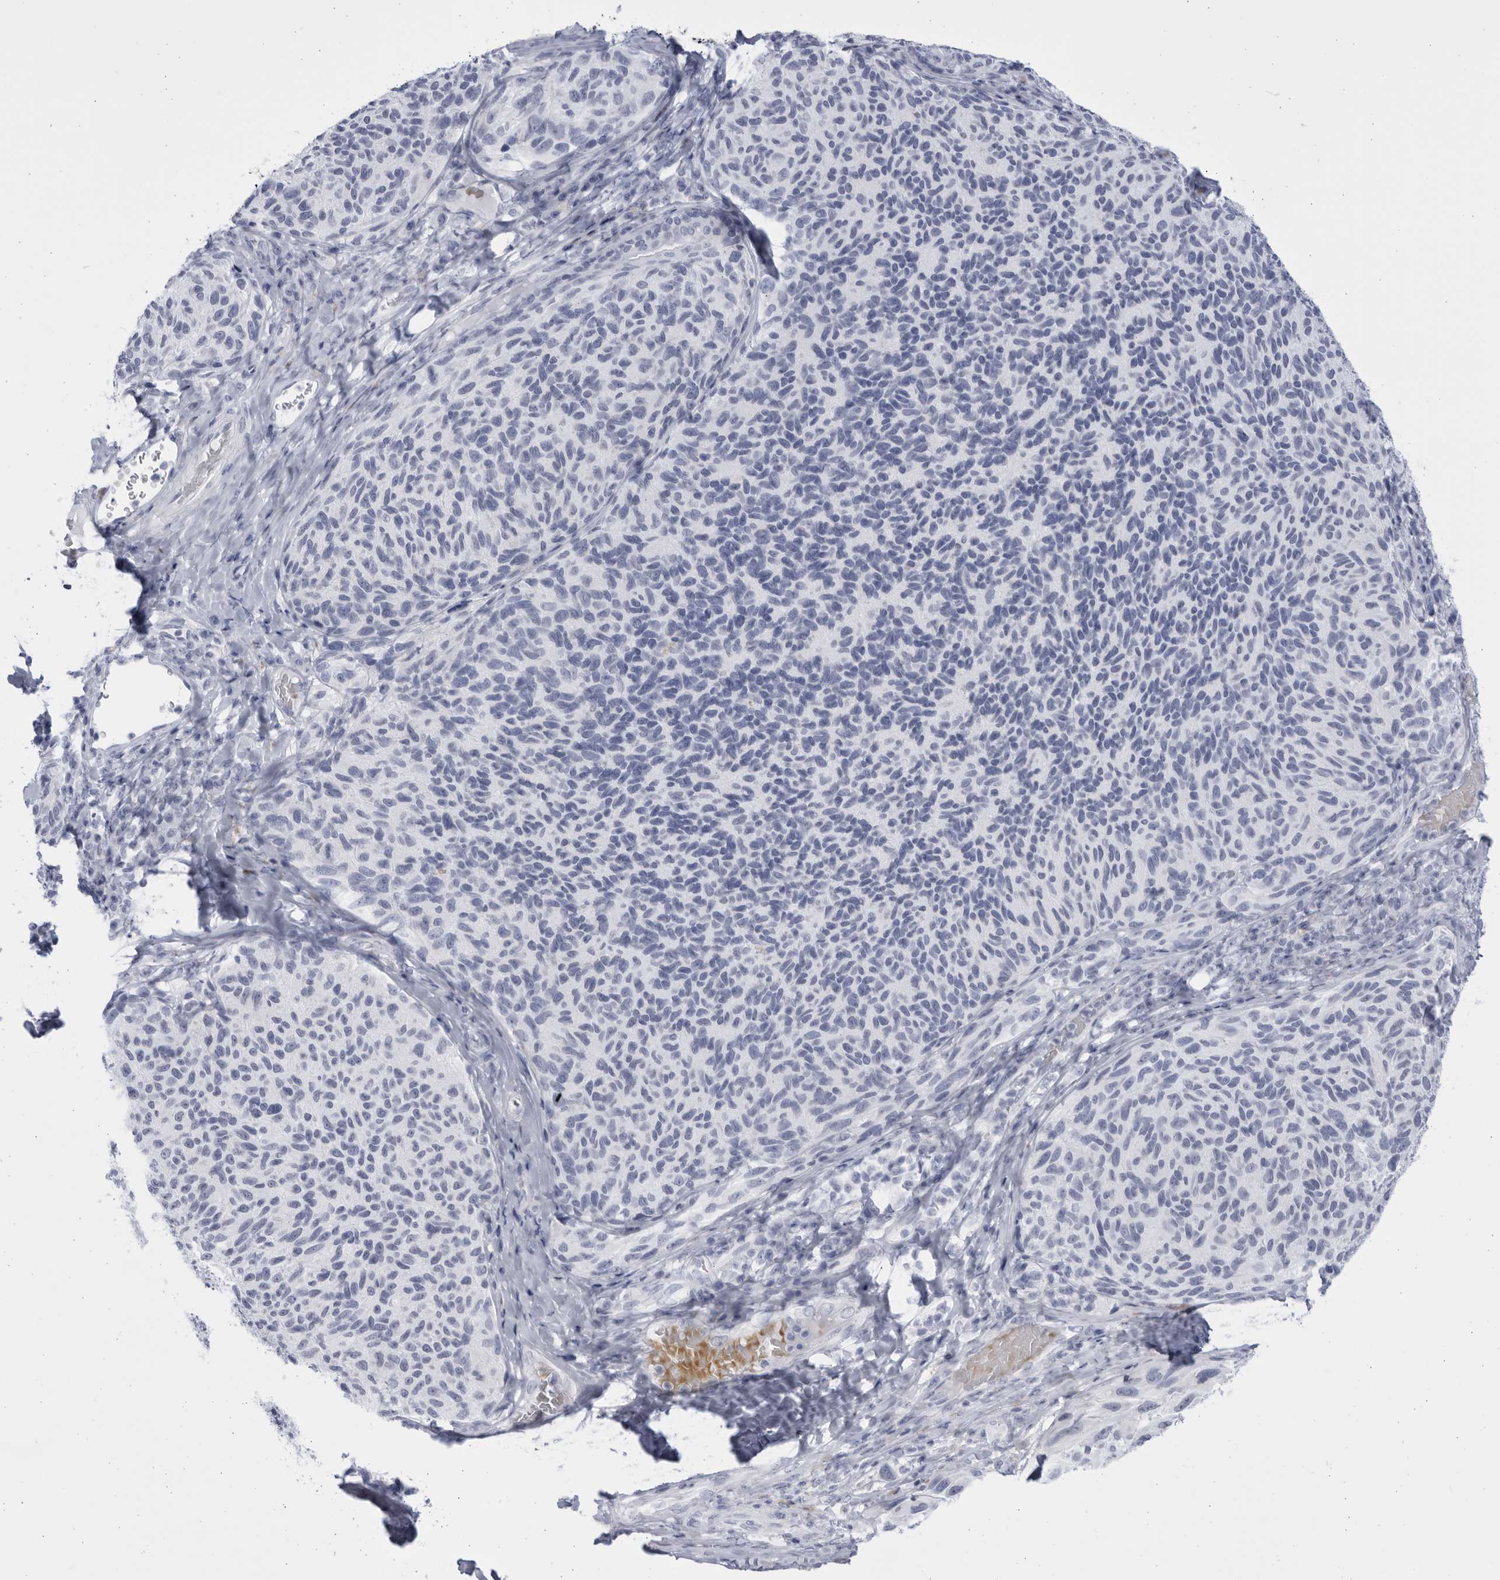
{"staining": {"intensity": "negative", "quantity": "none", "location": "none"}, "tissue": "melanoma", "cell_type": "Tumor cells", "image_type": "cancer", "snomed": [{"axis": "morphology", "description": "Malignant melanoma, NOS"}, {"axis": "topography", "description": "Skin"}], "caption": "Immunohistochemistry image of human malignant melanoma stained for a protein (brown), which reveals no staining in tumor cells.", "gene": "CCDC181", "patient": {"sex": "female", "age": 73}}